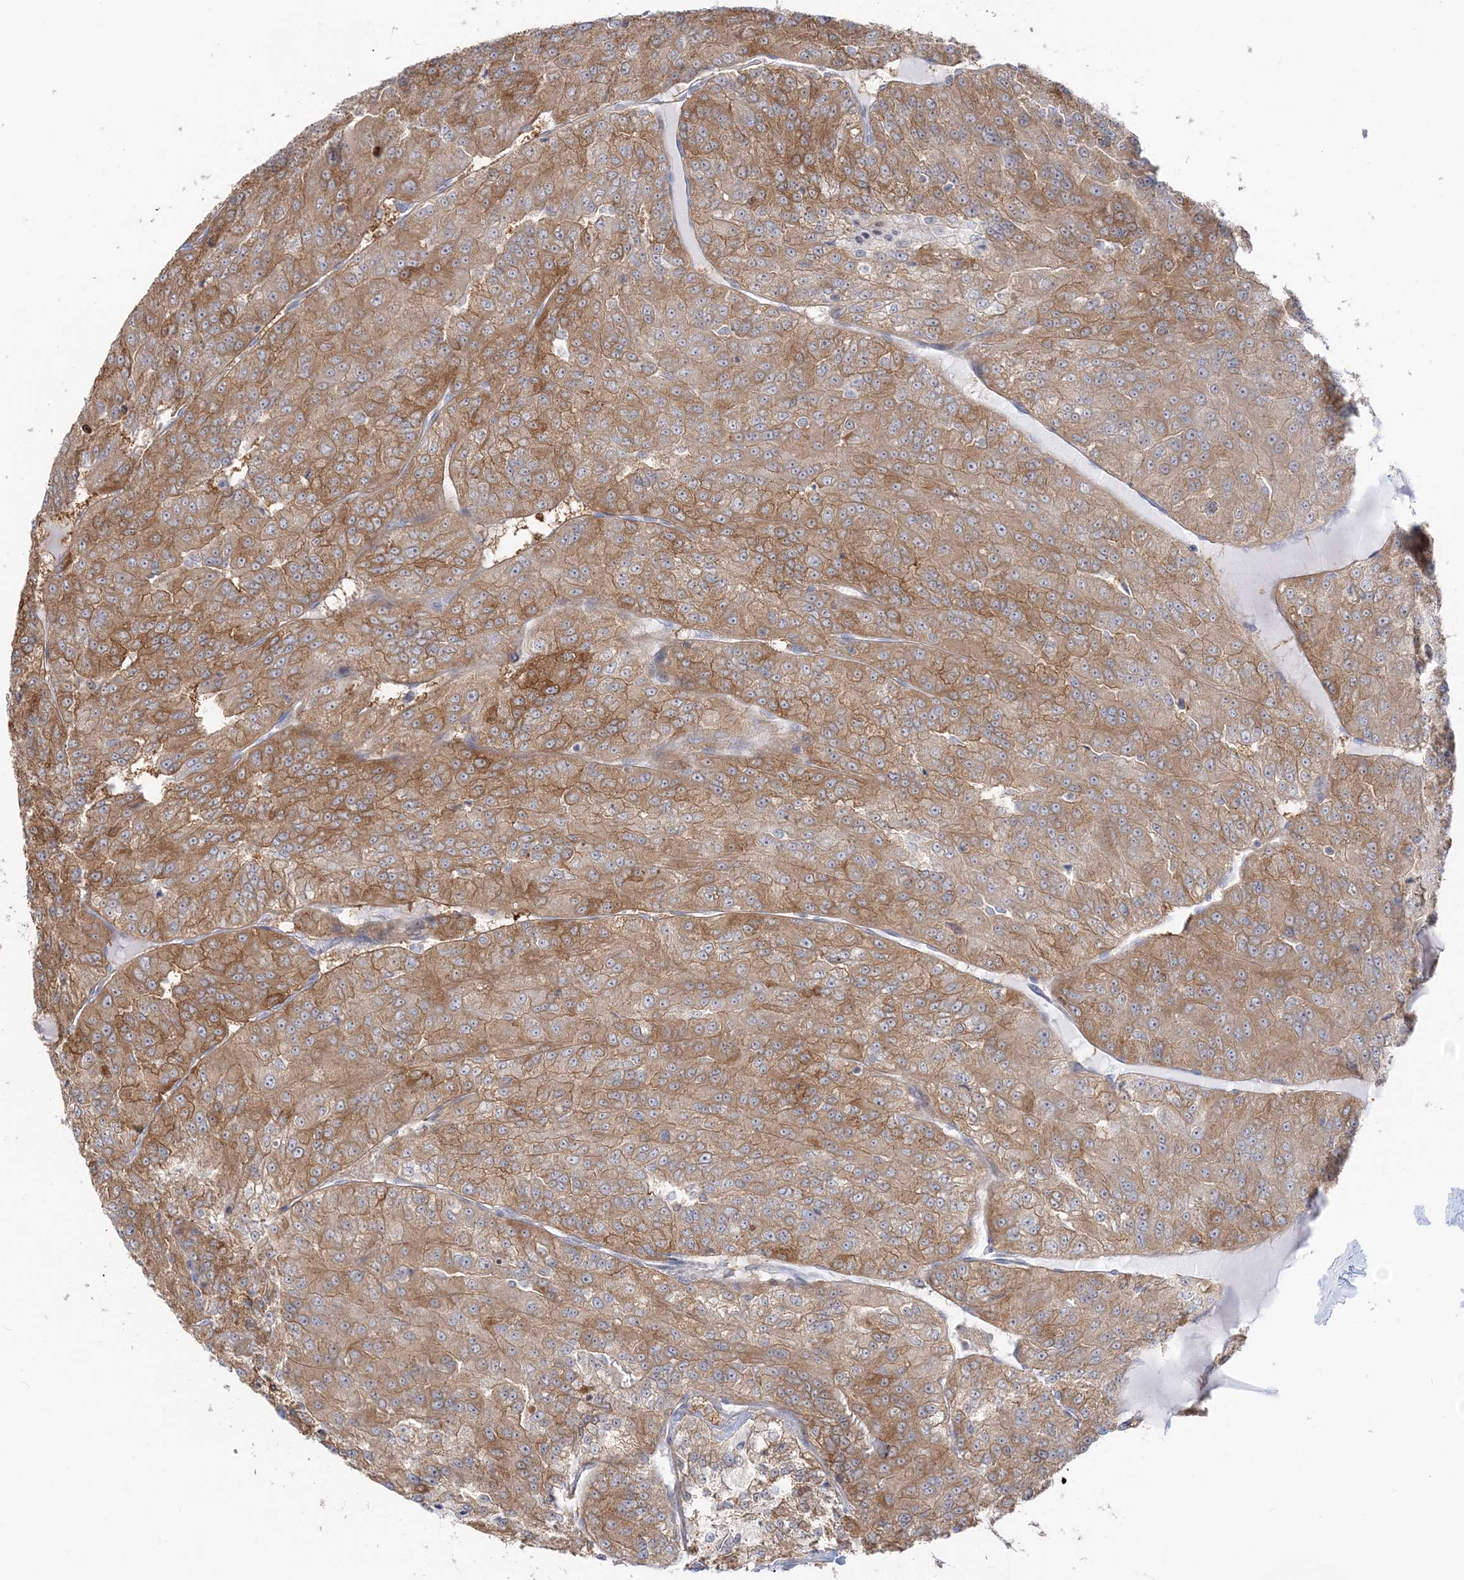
{"staining": {"intensity": "moderate", "quantity": ">75%", "location": "cytoplasmic/membranous"}, "tissue": "renal cancer", "cell_type": "Tumor cells", "image_type": "cancer", "snomed": [{"axis": "morphology", "description": "Adenocarcinoma, NOS"}, {"axis": "topography", "description": "Kidney"}], "caption": "Renal cancer stained with a protein marker exhibits moderate staining in tumor cells.", "gene": "THADA", "patient": {"sex": "female", "age": 63}}